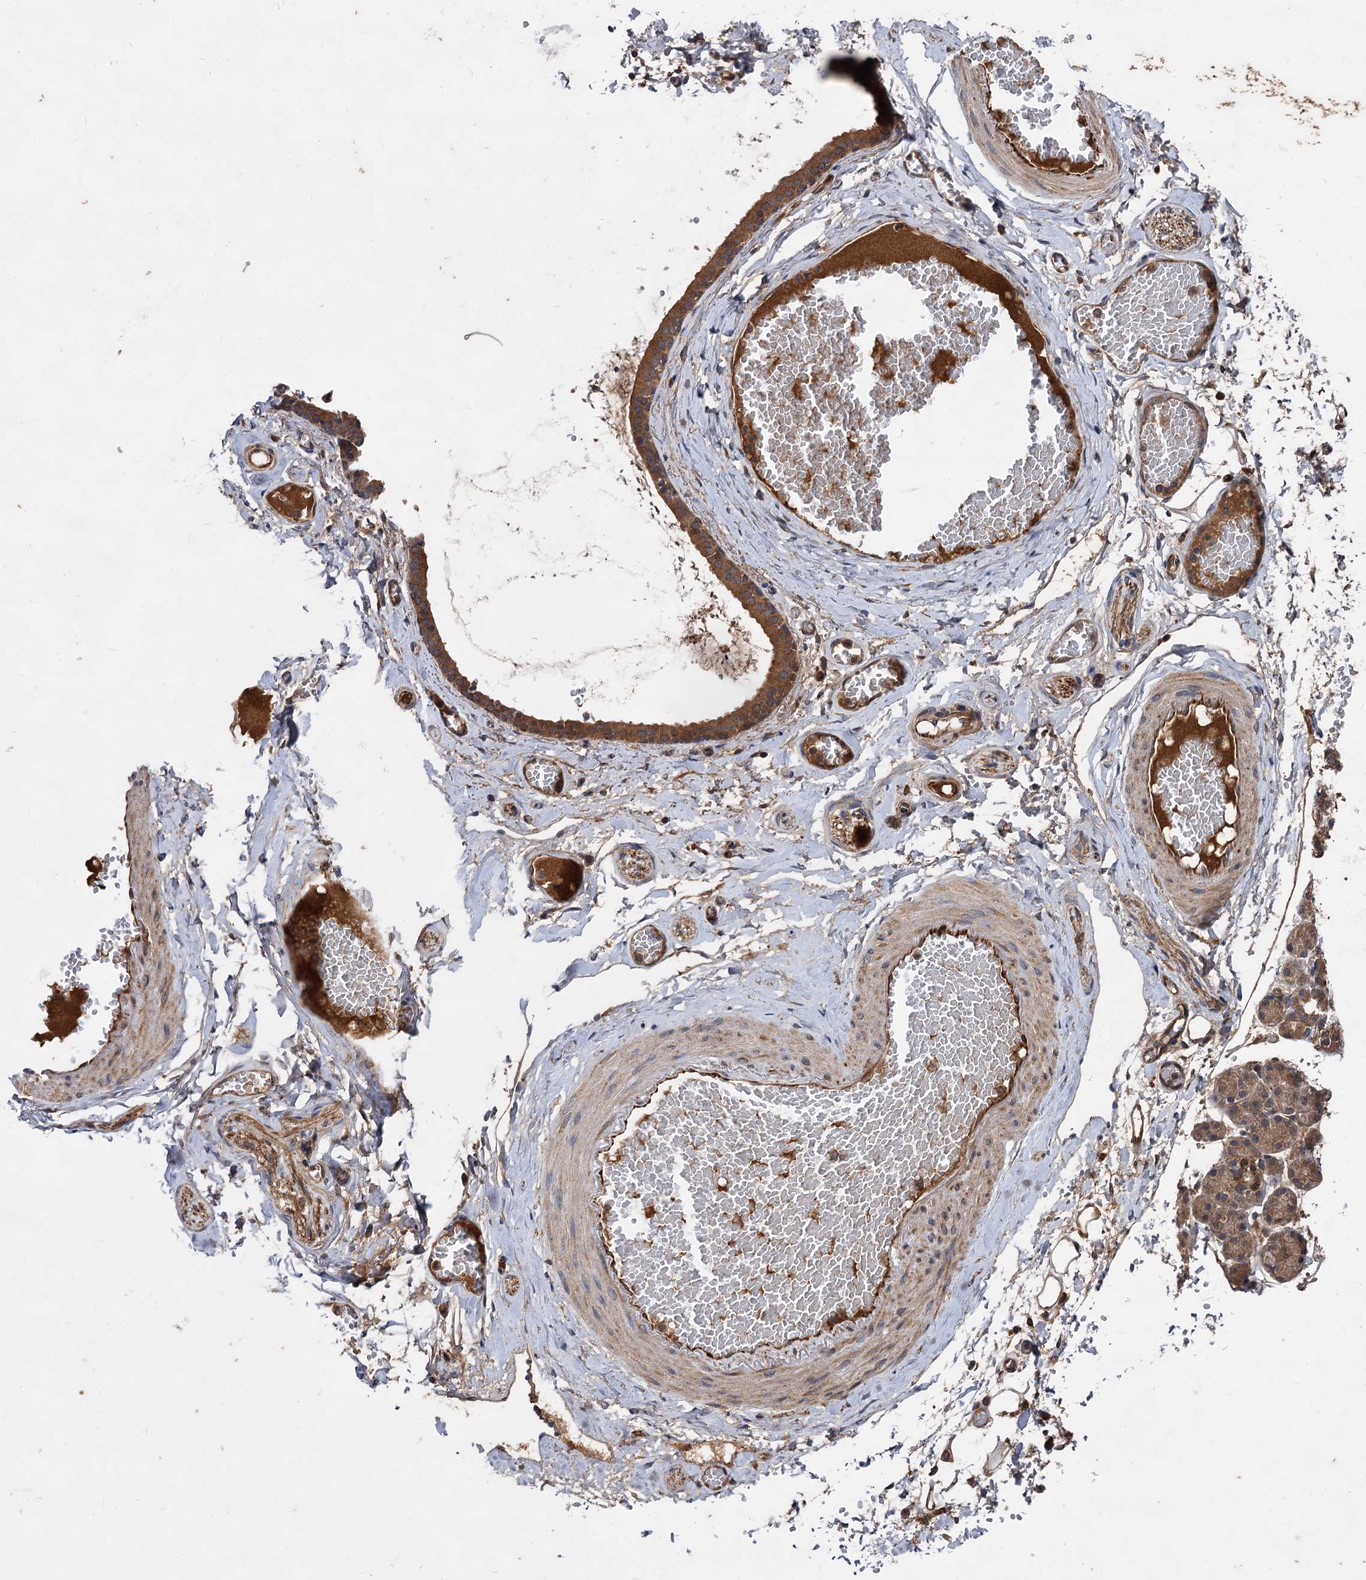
{"staining": {"intensity": "moderate", "quantity": "<25%", "location": "cytoplasmic/membranous"}, "tissue": "salivary gland", "cell_type": "Glandular cells", "image_type": "normal", "snomed": [{"axis": "morphology", "description": "Normal tissue, NOS"}, {"axis": "topography", "description": "Salivary gland"}], "caption": "Brown immunohistochemical staining in benign salivary gland shows moderate cytoplasmic/membranous staining in approximately <25% of glandular cells.", "gene": "TEX9", "patient": {"sex": "male", "age": 63}}